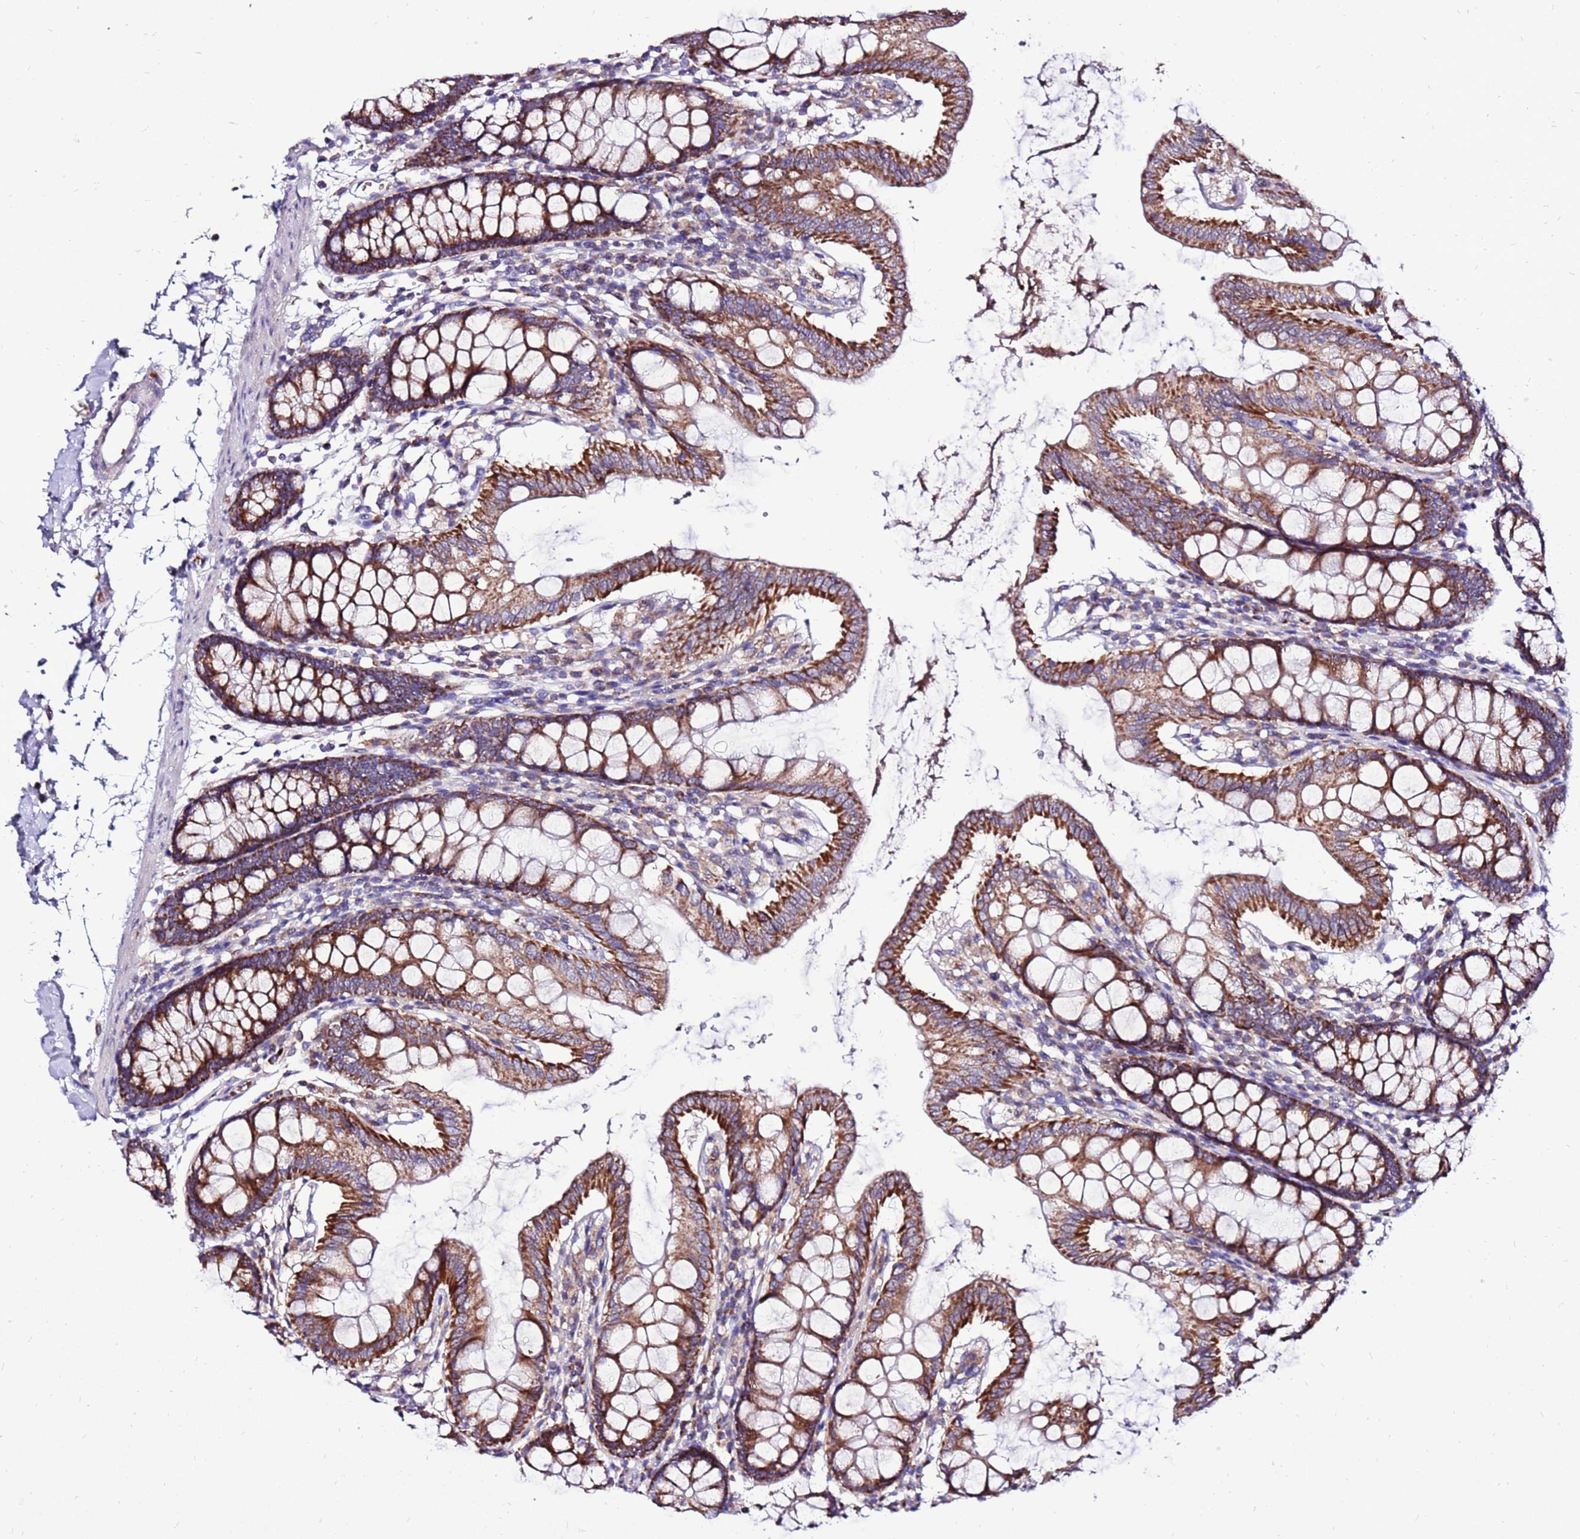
{"staining": {"intensity": "weak", "quantity": "25%-75%", "location": "cytoplasmic/membranous"}, "tissue": "colon", "cell_type": "Endothelial cells", "image_type": "normal", "snomed": [{"axis": "morphology", "description": "Normal tissue, NOS"}, {"axis": "topography", "description": "Colon"}], "caption": "About 25%-75% of endothelial cells in unremarkable colon show weak cytoplasmic/membranous protein positivity as visualized by brown immunohistochemical staining.", "gene": "SPSB3", "patient": {"sex": "male", "age": 75}}